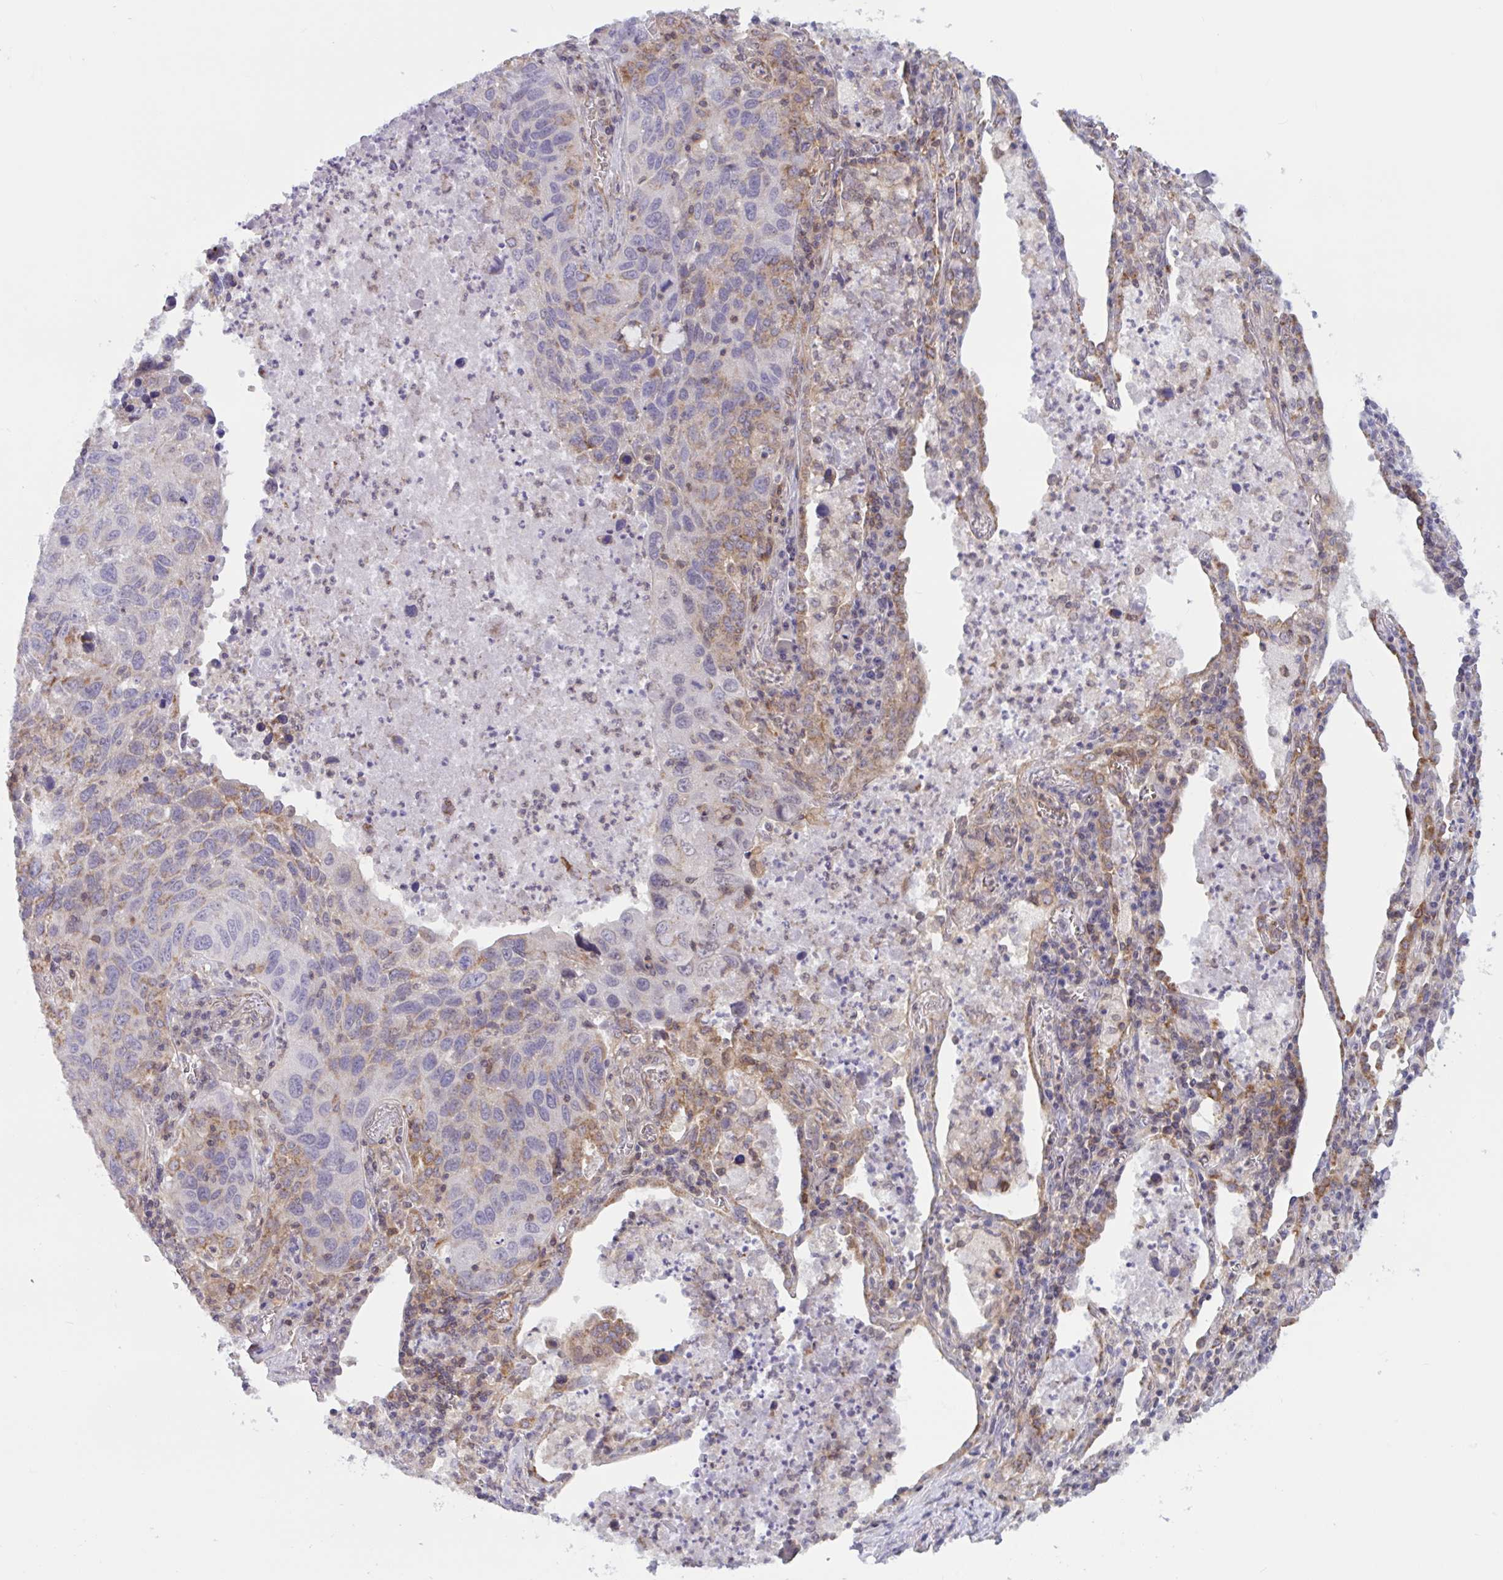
{"staining": {"intensity": "weak", "quantity": "<25%", "location": "cytoplasmic/membranous"}, "tissue": "lung cancer", "cell_type": "Tumor cells", "image_type": "cancer", "snomed": [{"axis": "morphology", "description": "Squamous cell carcinoma, NOS"}, {"axis": "topography", "description": "Lung"}], "caption": "A photomicrograph of lung cancer stained for a protein shows no brown staining in tumor cells.", "gene": "TANK", "patient": {"sex": "female", "age": 61}}